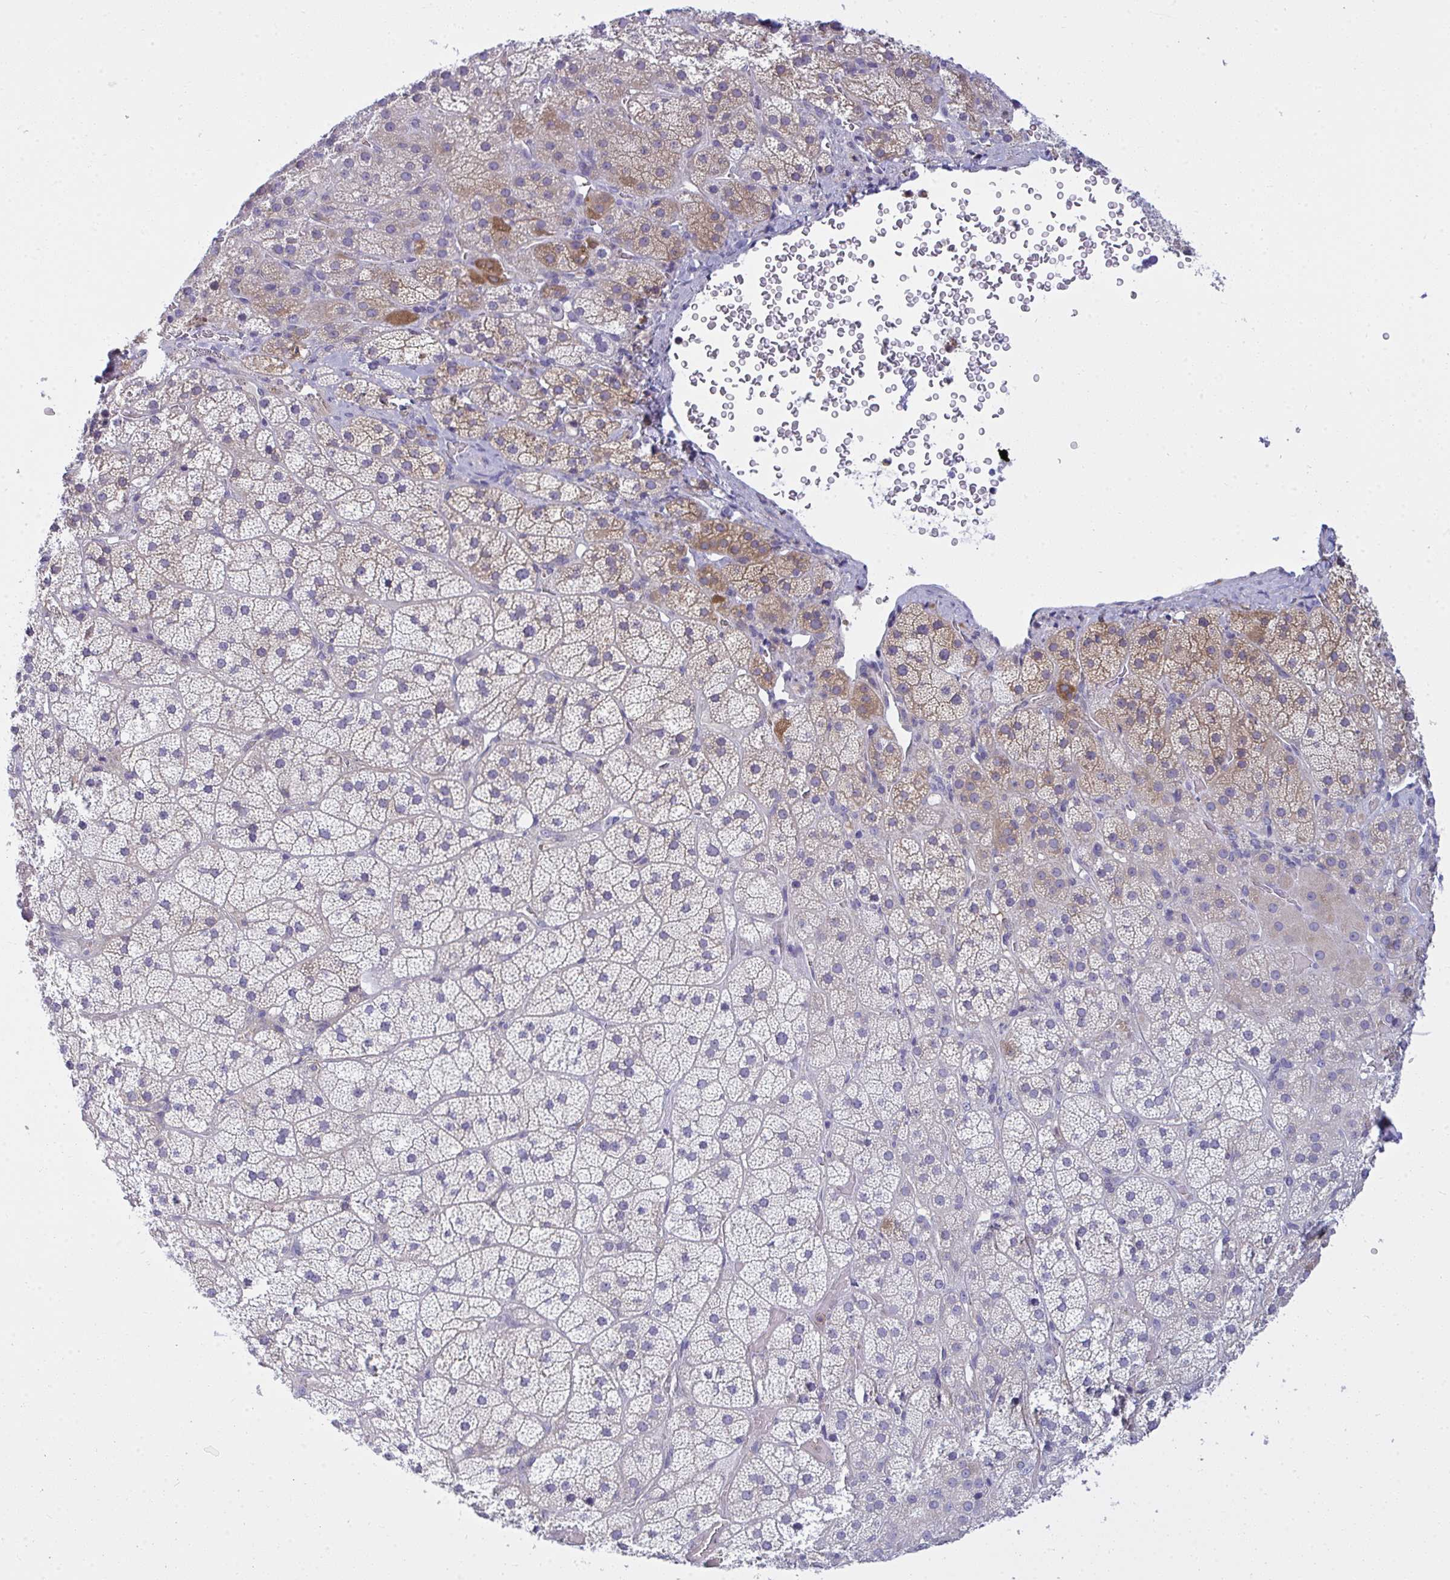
{"staining": {"intensity": "moderate", "quantity": "25%-75%", "location": "cytoplasmic/membranous"}, "tissue": "adrenal gland", "cell_type": "Glandular cells", "image_type": "normal", "snomed": [{"axis": "morphology", "description": "Normal tissue, NOS"}, {"axis": "topography", "description": "Adrenal gland"}], "caption": "DAB (3,3'-diaminobenzidine) immunohistochemical staining of benign adrenal gland displays moderate cytoplasmic/membranous protein staining in about 25%-75% of glandular cells.", "gene": "SLC30A6", "patient": {"sex": "male", "age": 57}}